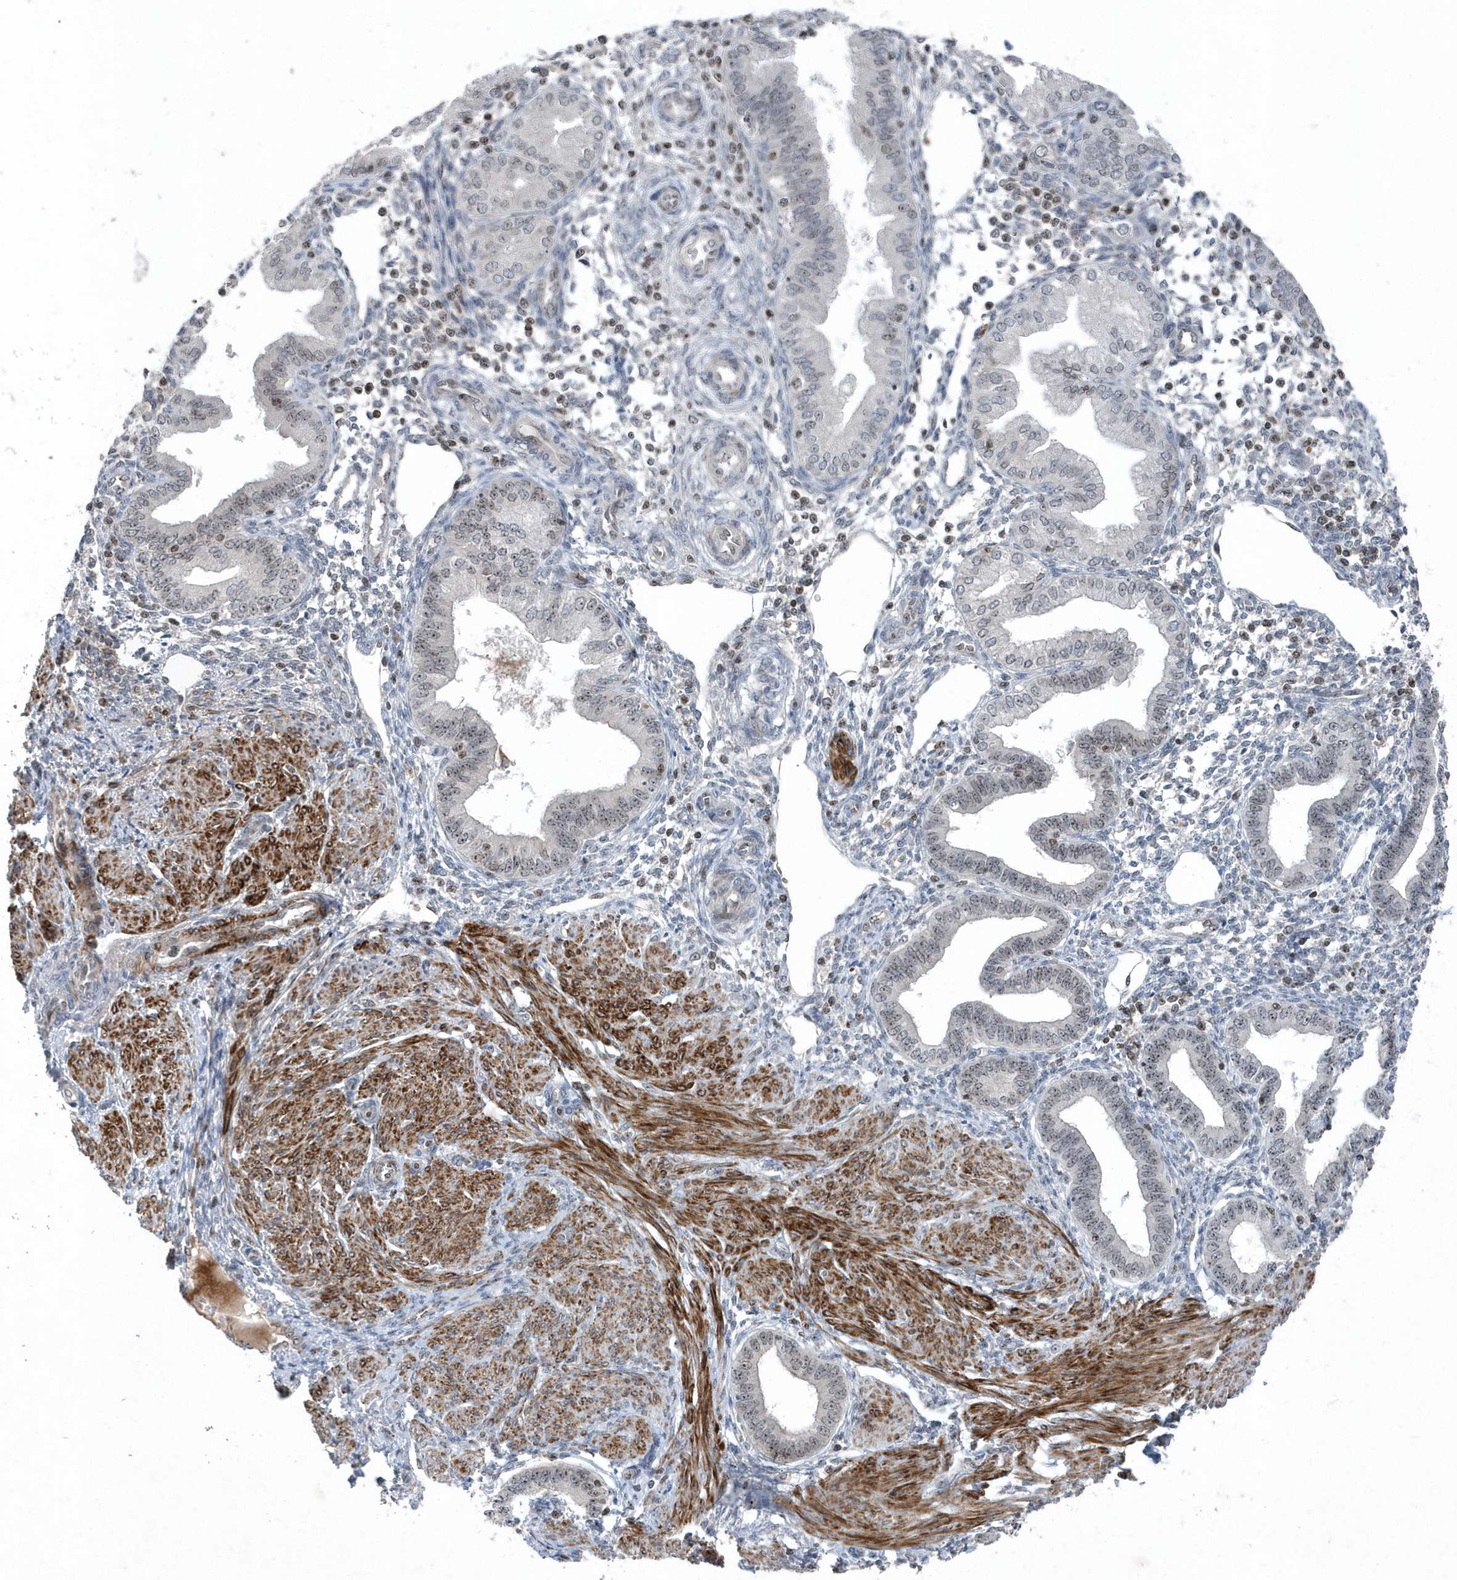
{"staining": {"intensity": "negative", "quantity": "none", "location": "none"}, "tissue": "endometrium", "cell_type": "Cells in endometrial stroma", "image_type": "normal", "snomed": [{"axis": "morphology", "description": "Normal tissue, NOS"}, {"axis": "topography", "description": "Endometrium"}], "caption": "The immunohistochemistry (IHC) image has no significant staining in cells in endometrial stroma of endometrium. (DAB immunohistochemistry, high magnification).", "gene": "QTRT2", "patient": {"sex": "female", "age": 53}}